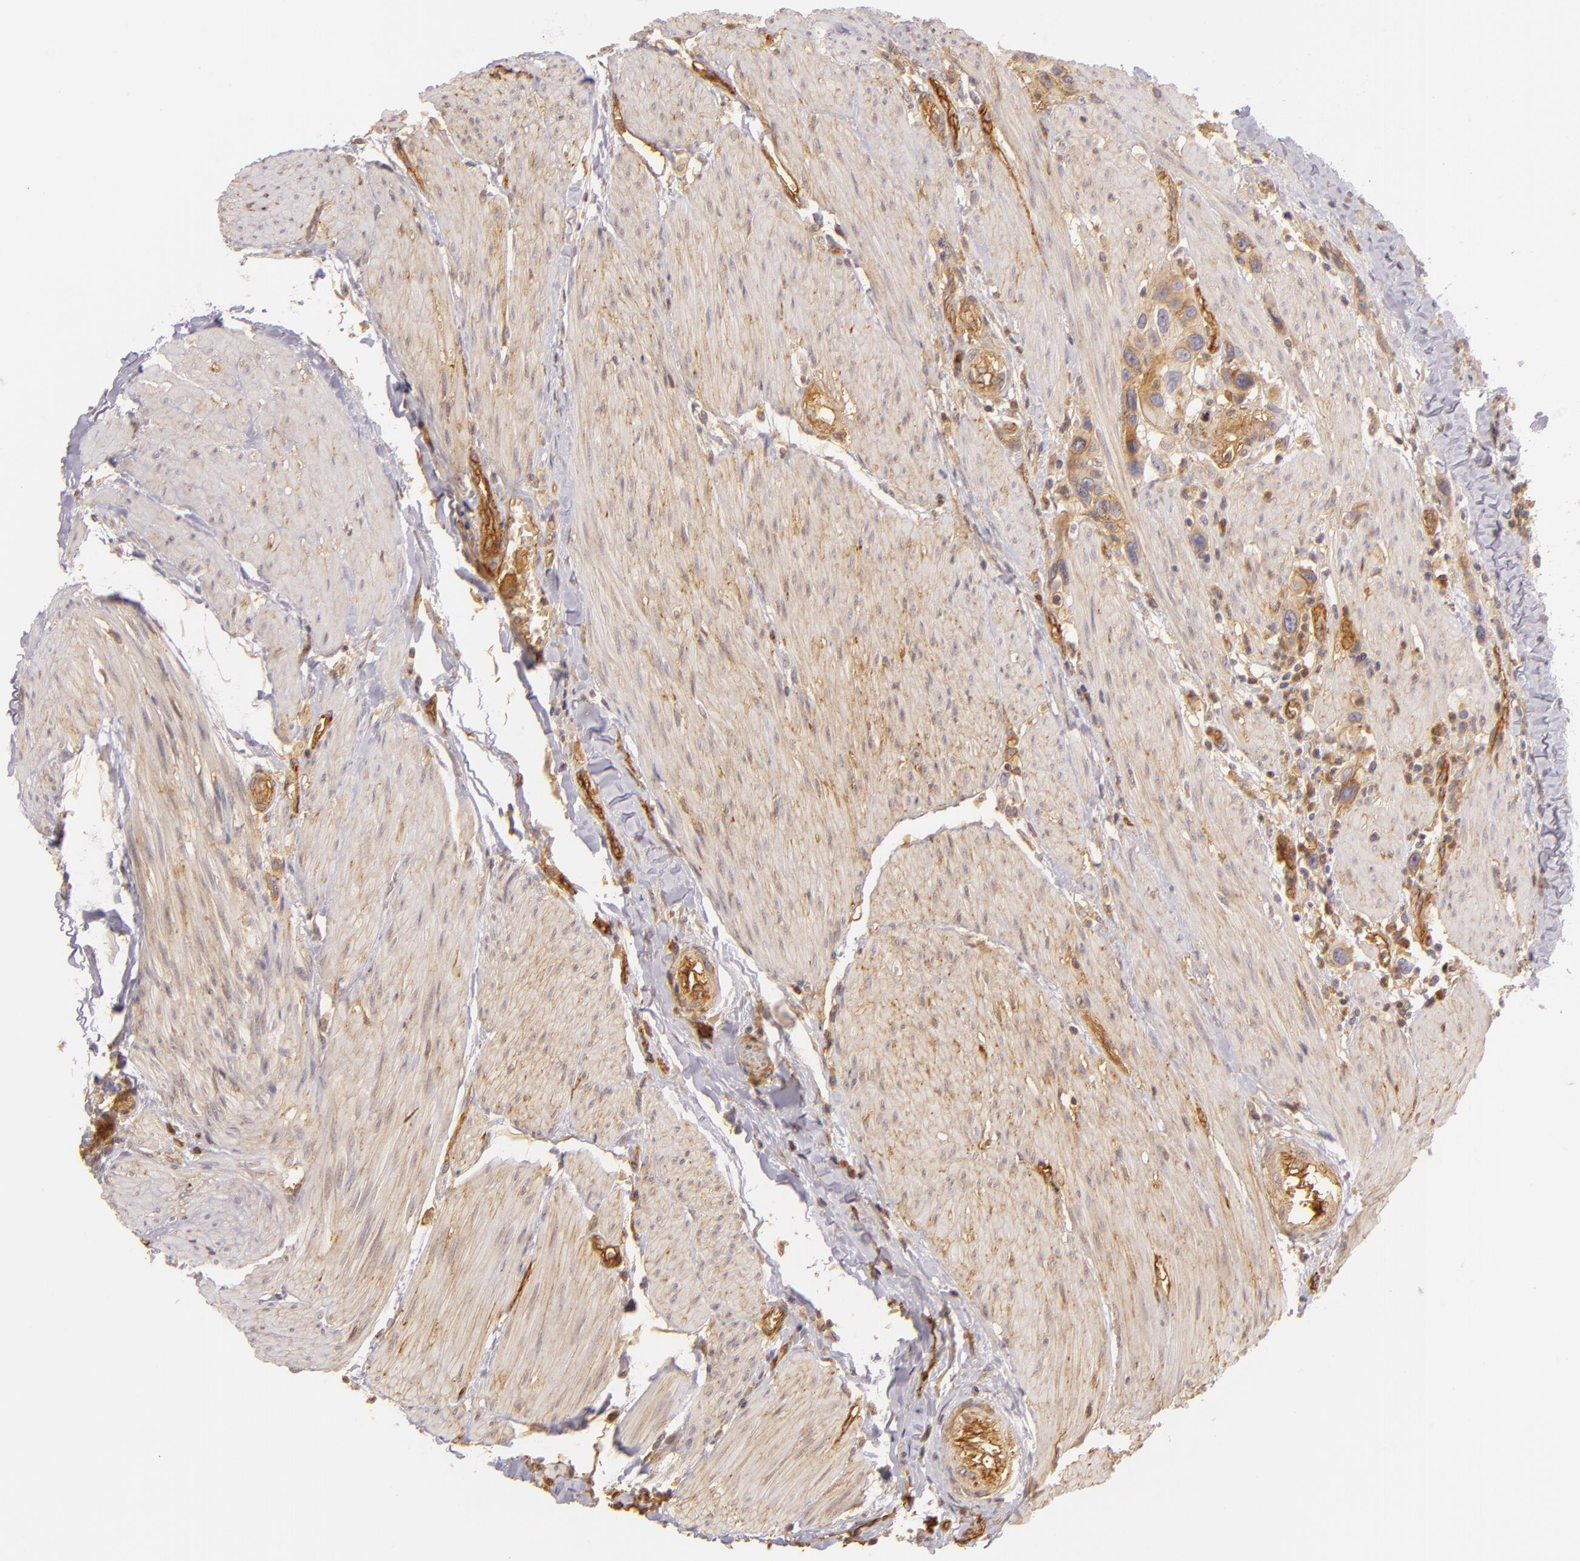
{"staining": {"intensity": "moderate", "quantity": ">75%", "location": "cytoplasmic/membranous"}, "tissue": "urothelial cancer", "cell_type": "Tumor cells", "image_type": "cancer", "snomed": [{"axis": "morphology", "description": "Urothelial carcinoma, High grade"}, {"axis": "topography", "description": "Urinary bladder"}], "caption": "Protein expression analysis of urothelial cancer shows moderate cytoplasmic/membranous staining in about >75% of tumor cells. (IHC, brightfield microscopy, high magnification).", "gene": "CD59", "patient": {"sex": "male", "age": 66}}